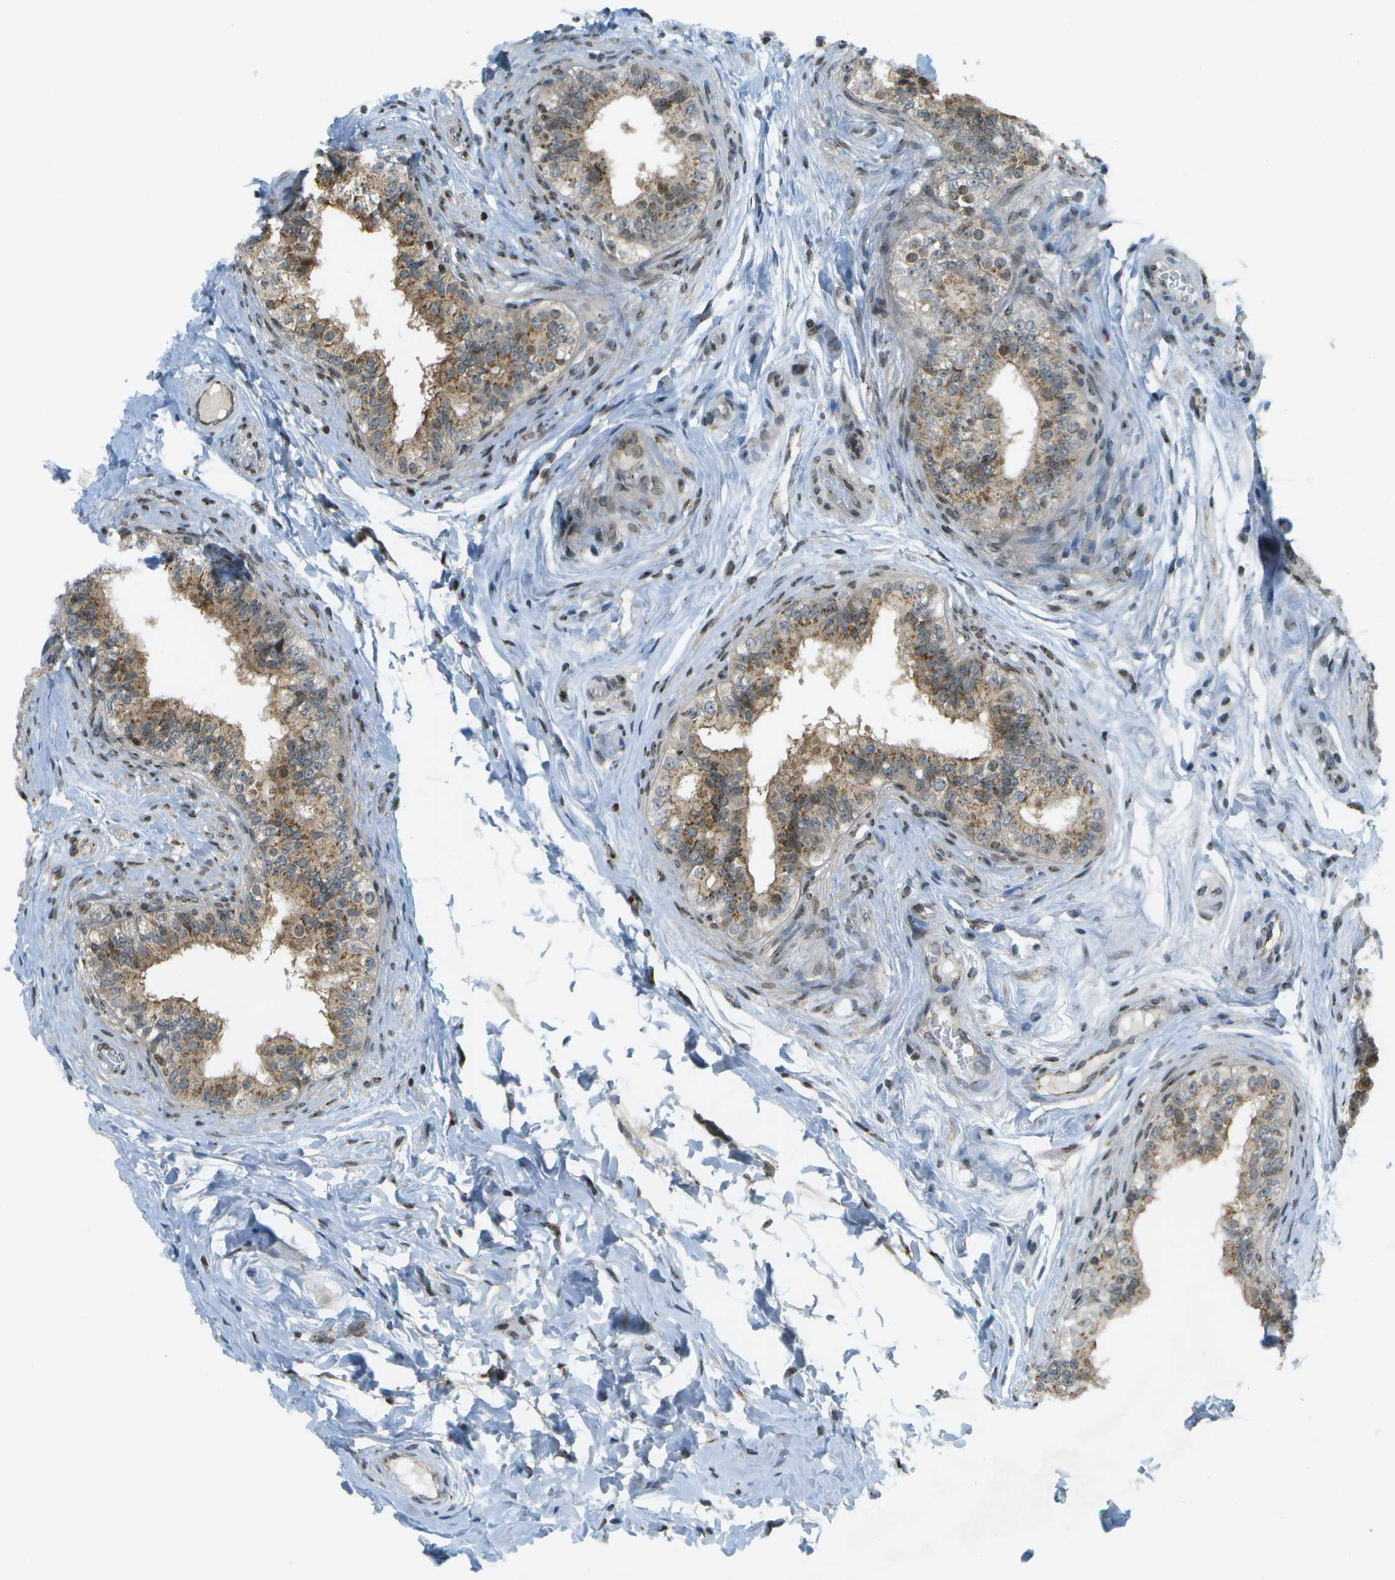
{"staining": {"intensity": "moderate", "quantity": ">75%", "location": "cytoplasmic/membranous,nuclear"}, "tissue": "epididymis", "cell_type": "Glandular cells", "image_type": "normal", "snomed": [{"axis": "morphology", "description": "Normal tissue, NOS"}, {"axis": "topography", "description": "Testis"}, {"axis": "topography", "description": "Epididymis"}], "caption": "Benign epididymis displays moderate cytoplasmic/membranous,nuclear positivity in approximately >75% of glandular cells.", "gene": "EVC", "patient": {"sex": "male", "age": 36}}